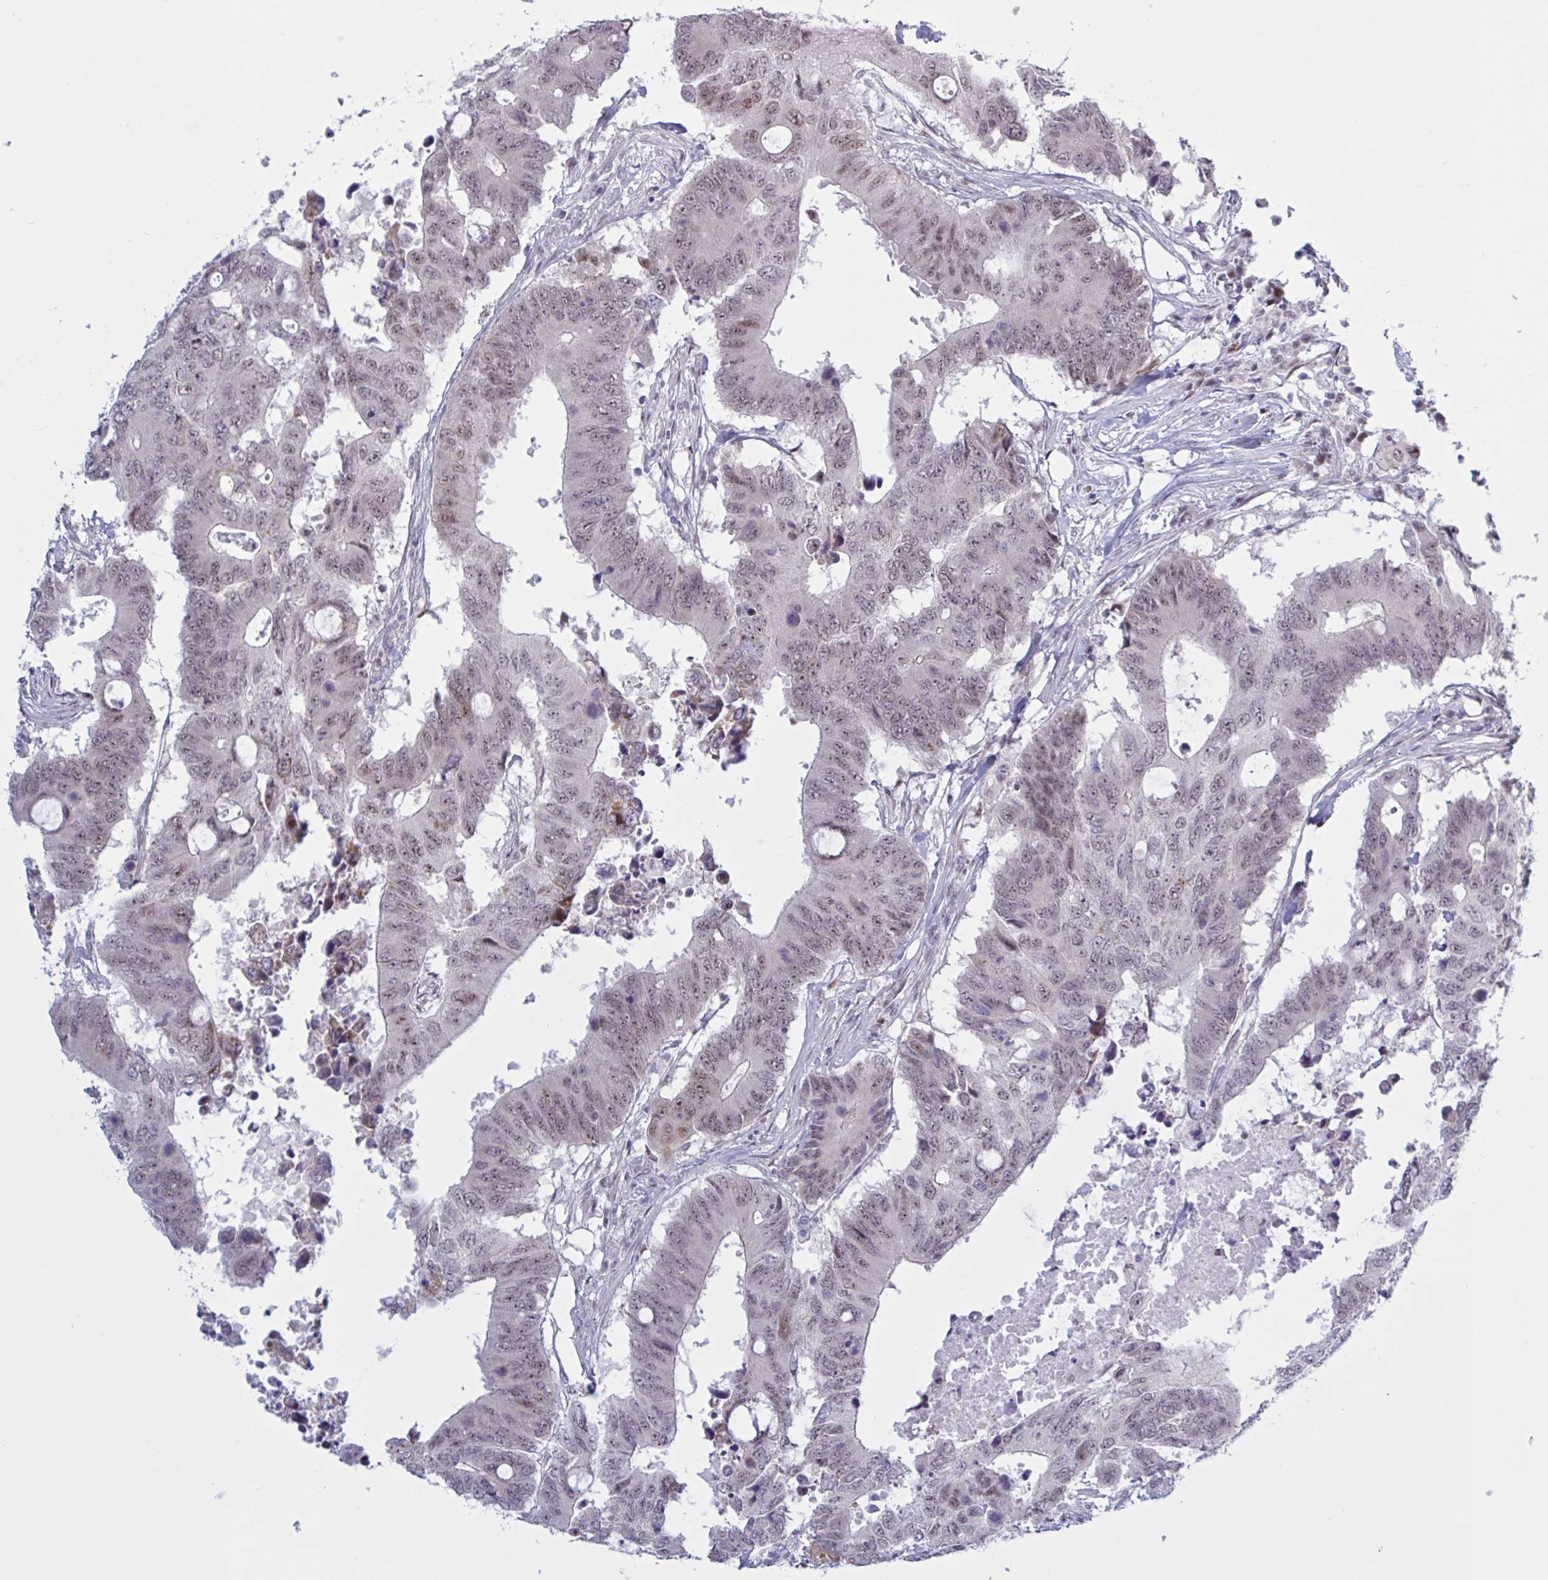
{"staining": {"intensity": "moderate", "quantity": "25%-75%", "location": "nuclear"}, "tissue": "colorectal cancer", "cell_type": "Tumor cells", "image_type": "cancer", "snomed": [{"axis": "morphology", "description": "Adenocarcinoma, NOS"}, {"axis": "topography", "description": "Colon"}], "caption": "Protein expression analysis of adenocarcinoma (colorectal) displays moderate nuclear positivity in about 25%-75% of tumor cells. The protein of interest is shown in brown color, while the nuclei are stained blue.", "gene": "PRMT6", "patient": {"sex": "male", "age": 71}}